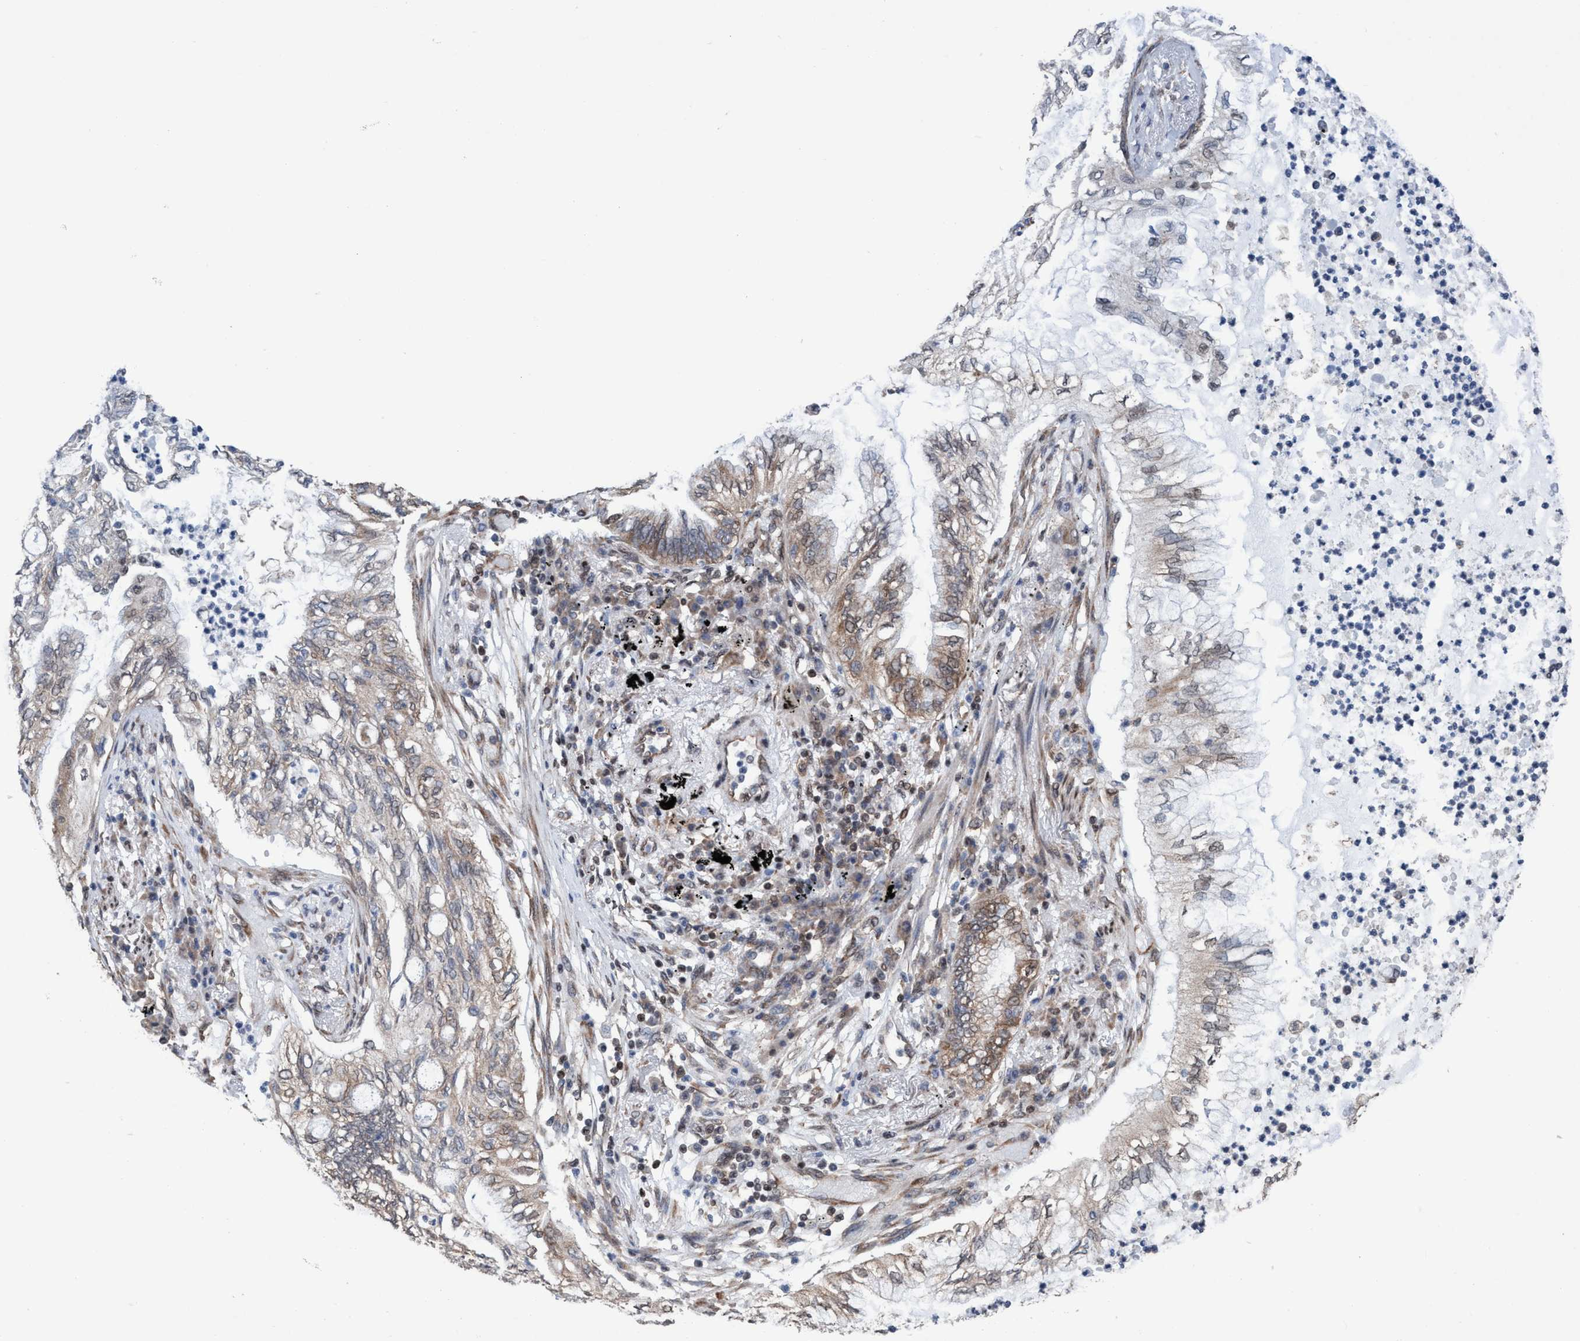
{"staining": {"intensity": "weak", "quantity": "25%-75%", "location": "cytoplasmic/membranous"}, "tissue": "lung cancer", "cell_type": "Tumor cells", "image_type": "cancer", "snomed": [{"axis": "morphology", "description": "Normal tissue, NOS"}, {"axis": "morphology", "description": "Adenocarcinoma, NOS"}, {"axis": "topography", "description": "Bronchus"}, {"axis": "topography", "description": "Lung"}], "caption": "Weak cytoplasmic/membranous staining is present in approximately 25%-75% of tumor cells in lung cancer. (DAB (3,3'-diaminobenzidine) IHC with brightfield microscopy, high magnification).", "gene": "METAP2", "patient": {"sex": "female", "age": 70}}